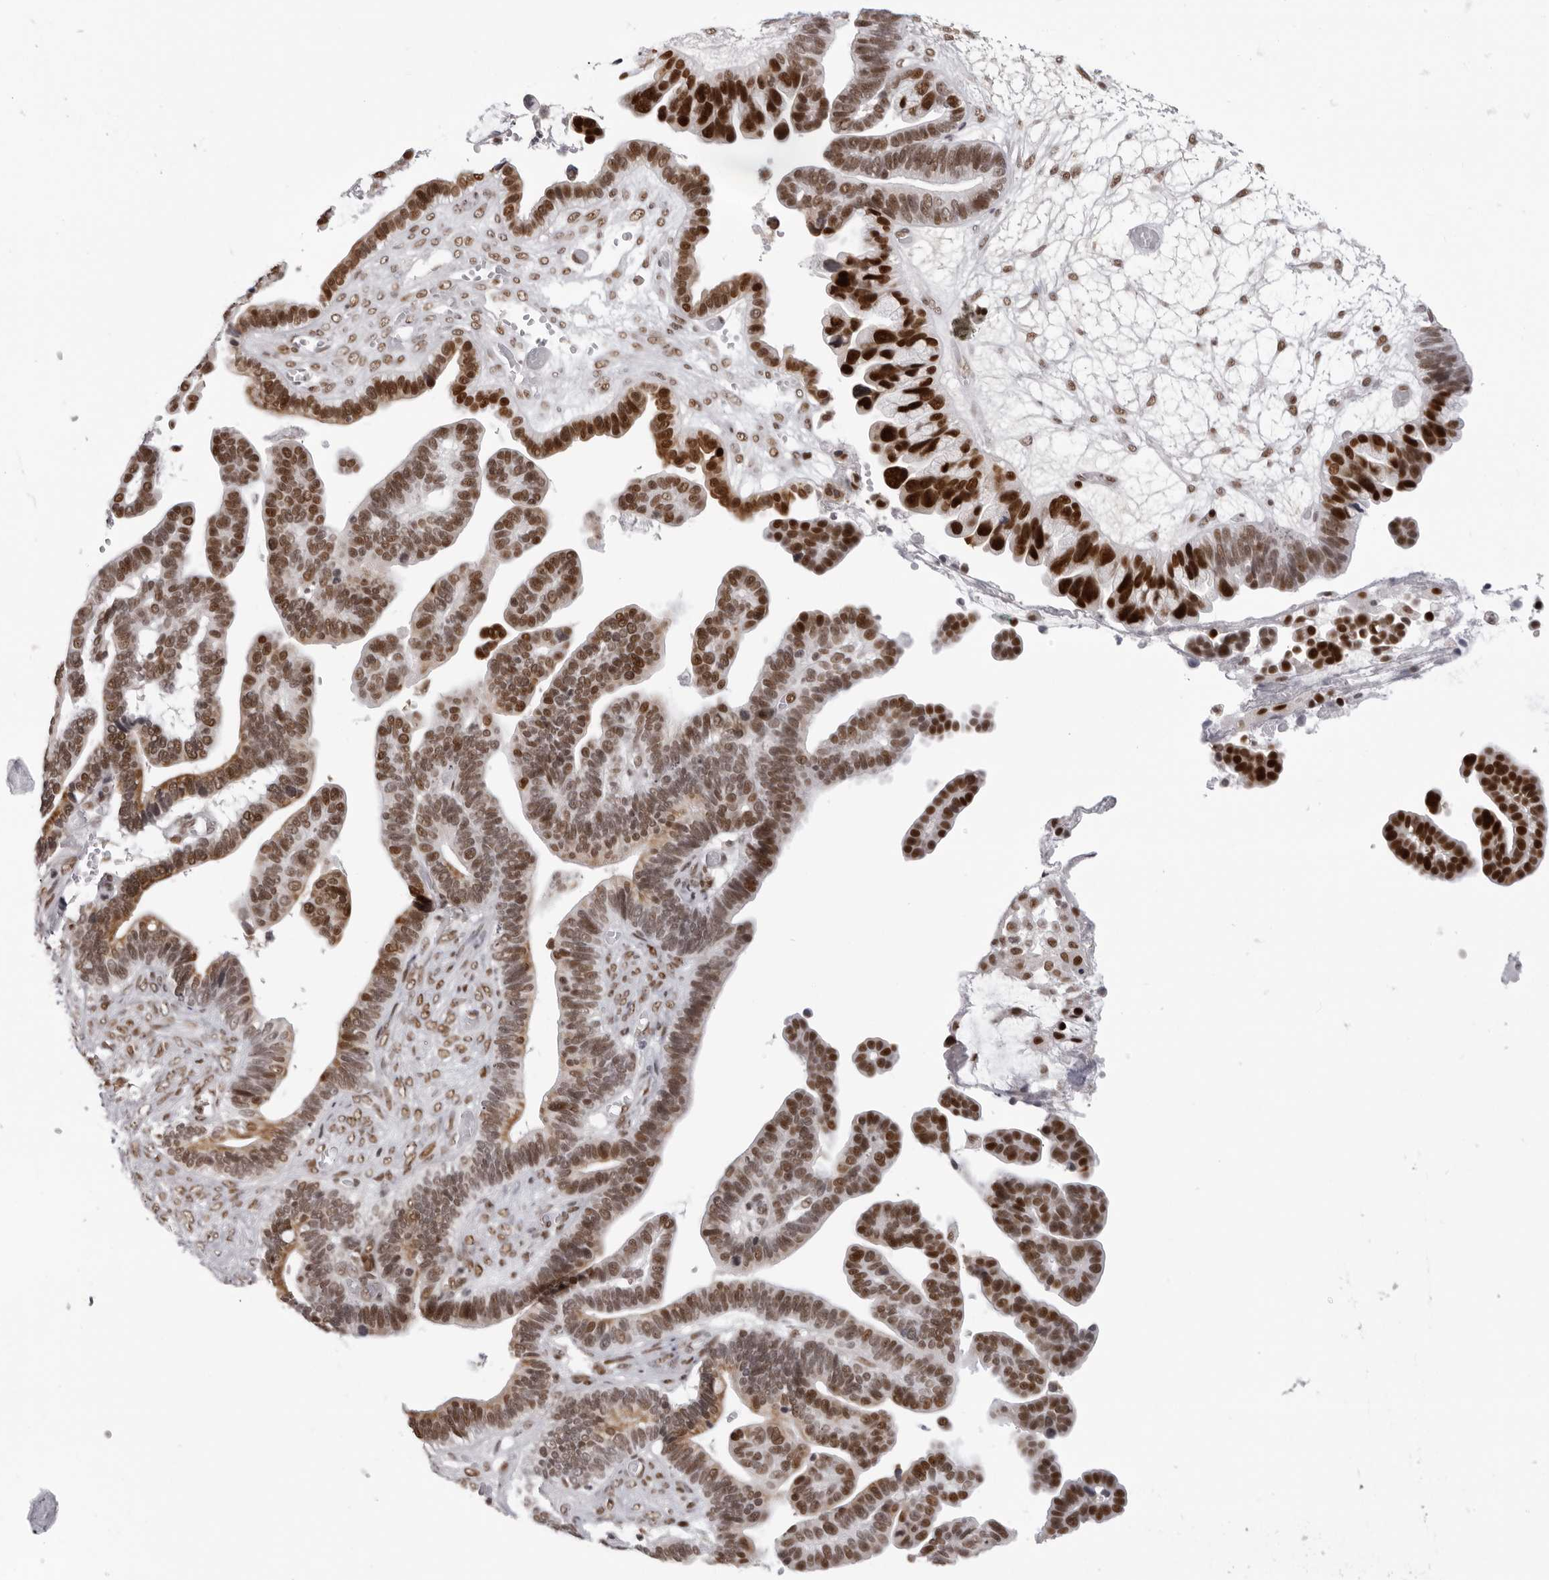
{"staining": {"intensity": "strong", "quantity": ">75%", "location": "nuclear"}, "tissue": "ovarian cancer", "cell_type": "Tumor cells", "image_type": "cancer", "snomed": [{"axis": "morphology", "description": "Cystadenocarcinoma, serous, NOS"}, {"axis": "topography", "description": "Ovary"}], "caption": "Immunohistochemistry (IHC) micrograph of human ovarian cancer stained for a protein (brown), which displays high levels of strong nuclear staining in approximately >75% of tumor cells.", "gene": "HEXIM2", "patient": {"sex": "female", "age": 56}}